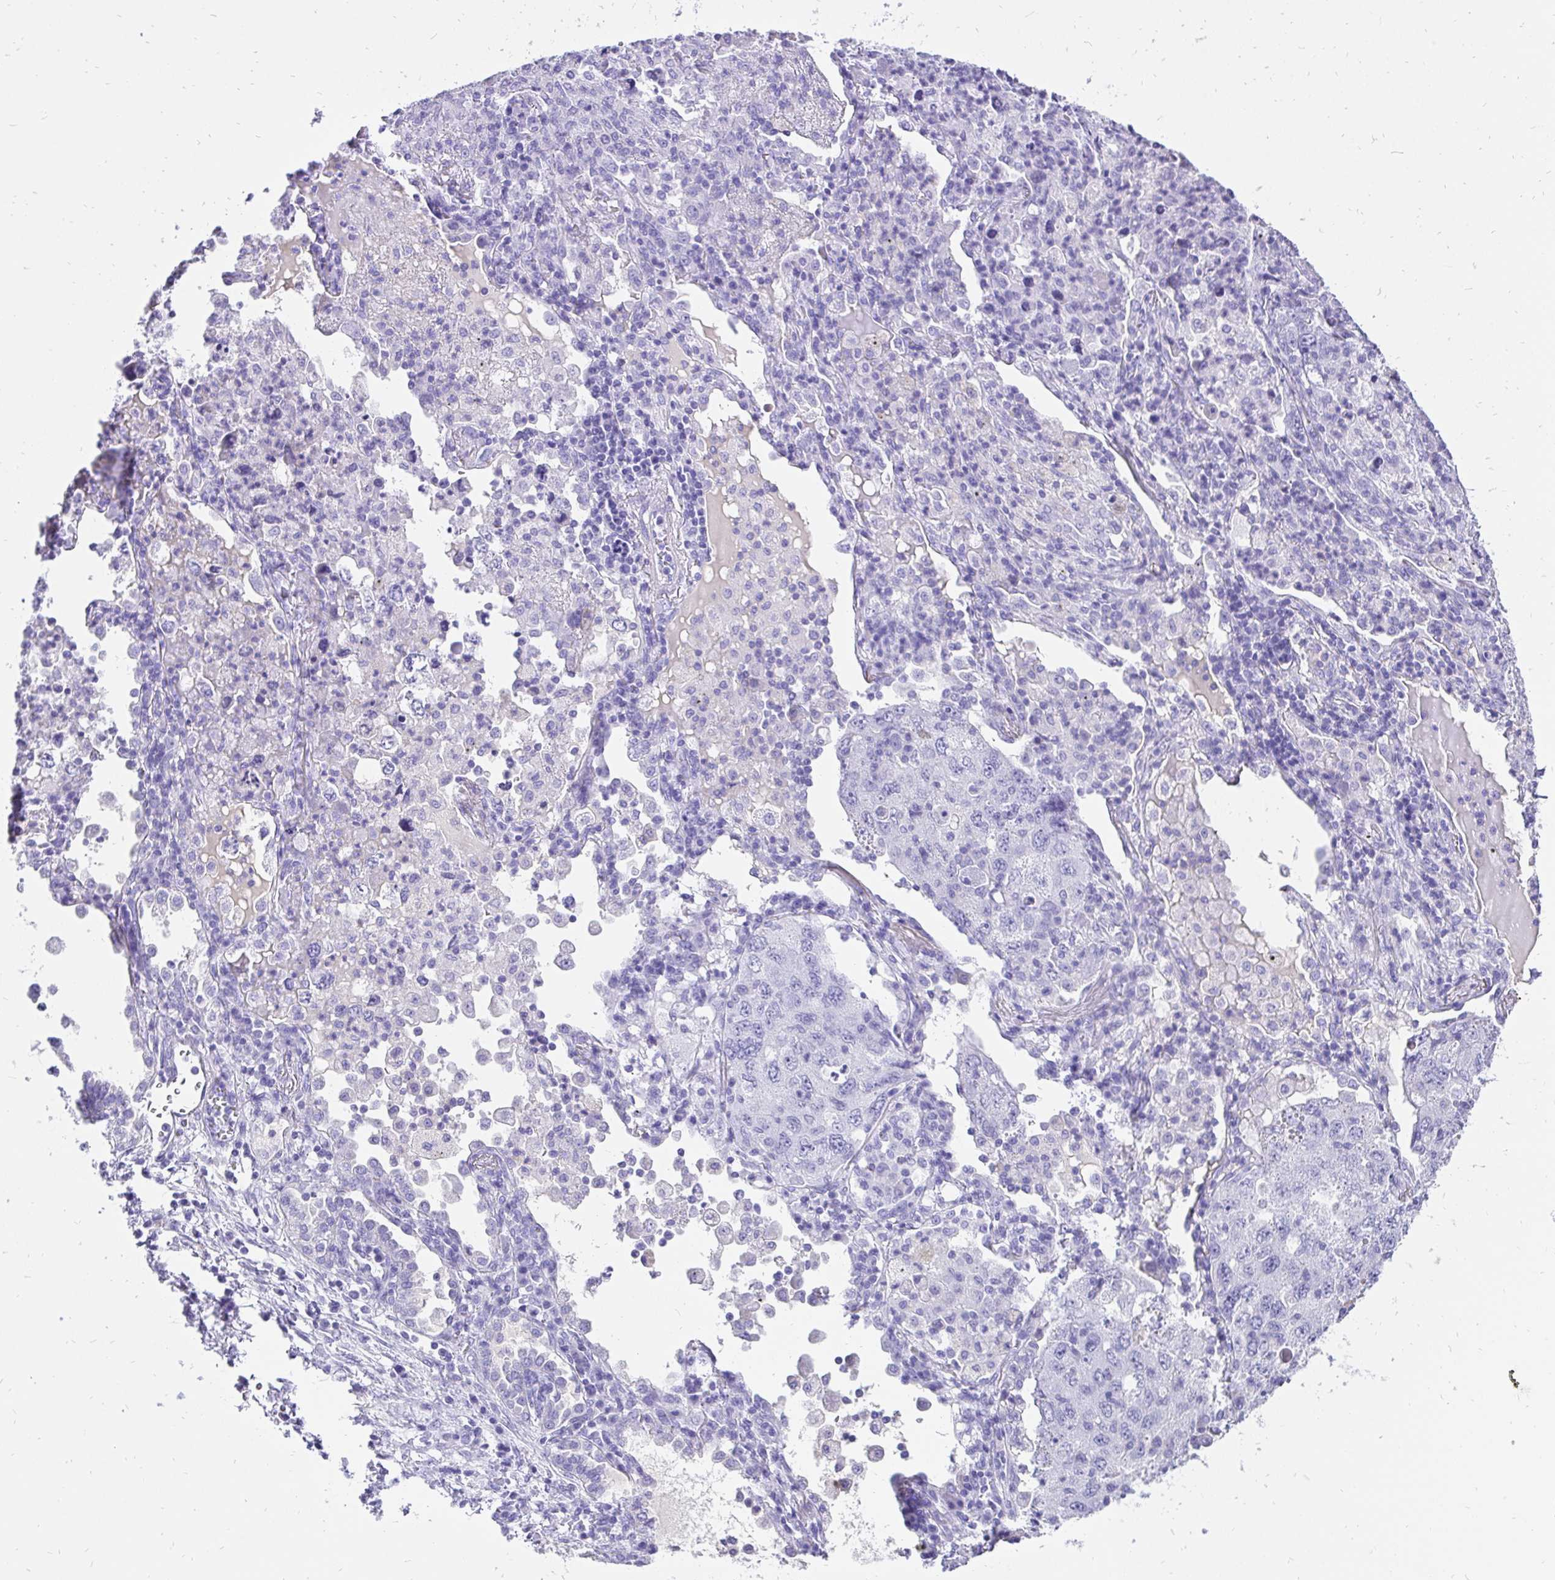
{"staining": {"intensity": "negative", "quantity": "none", "location": "none"}, "tissue": "lung cancer", "cell_type": "Tumor cells", "image_type": "cancer", "snomed": [{"axis": "morphology", "description": "Adenocarcinoma, NOS"}, {"axis": "topography", "description": "Lung"}], "caption": "An IHC micrograph of lung cancer is shown. There is no staining in tumor cells of lung cancer.", "gene": "KRT13", "patient": {"sex": "female", "age": 57}}